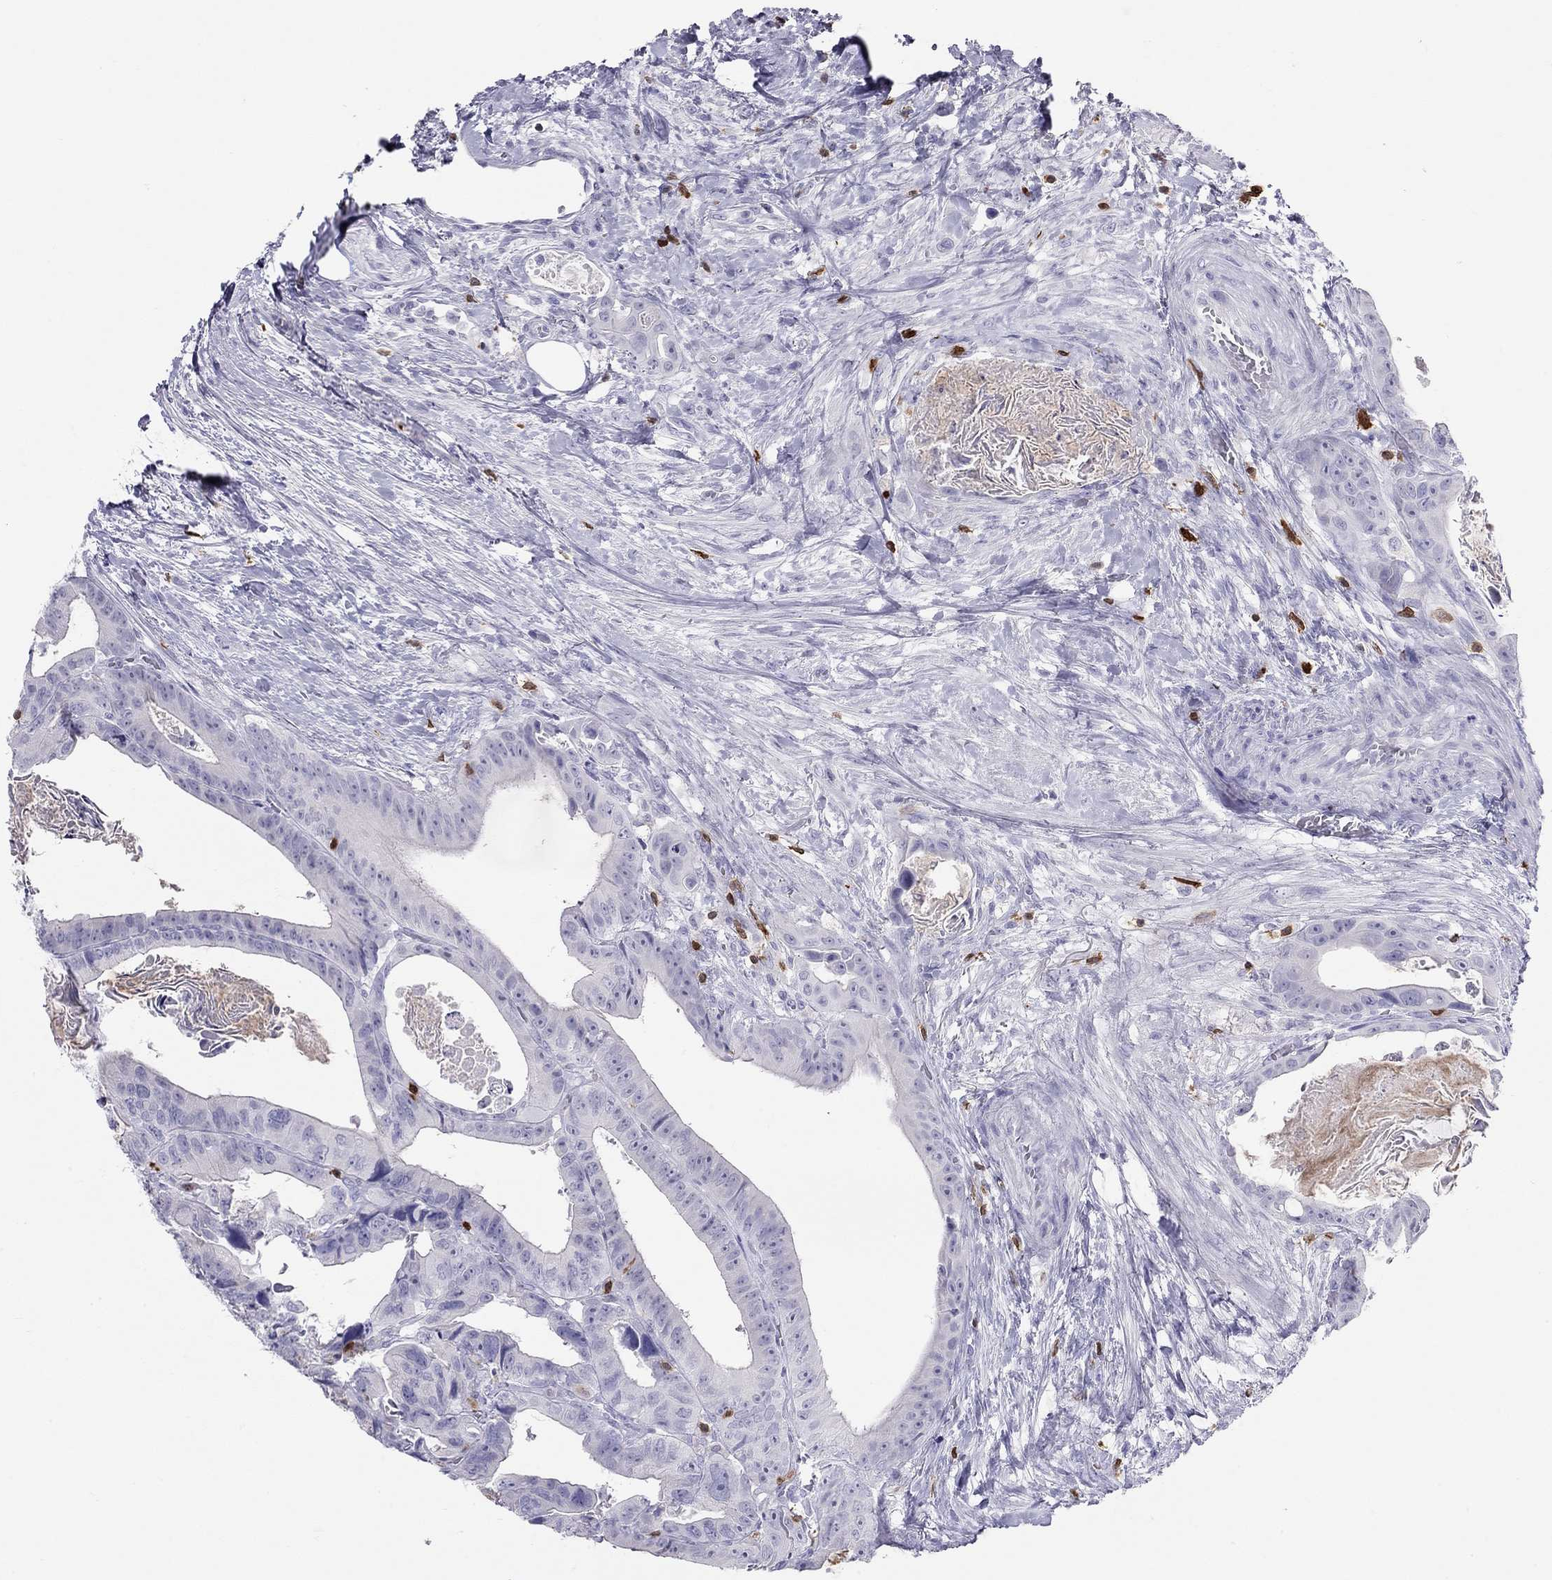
{"staining": {"intensity": "negative", "quantity": "none", "location": "none"}, "tissue": "colorectal cancer", "cell_type": "Tumor cells", "image_type": "cancer", "snomed": [{"axis": "morphology", "description": "Adenocarcinoma, NOS"}, {"axis": "topography", "description": "Rectum"}], "caption": "High magnification brightfield microscopy of adenocarcinoma (colorectal) stained with DAB (3,3'-diaminobenzidine) (brown) and counterstained with hematoxylin (blue): tumor cells show no significant positivity. Brightfield microscopy of IHC stained with DAB (brown) and hematoxylin (blue), captured at high magnification.", "gene": "SH2D2A", "patient": {"sex": "male", "age": 64}}